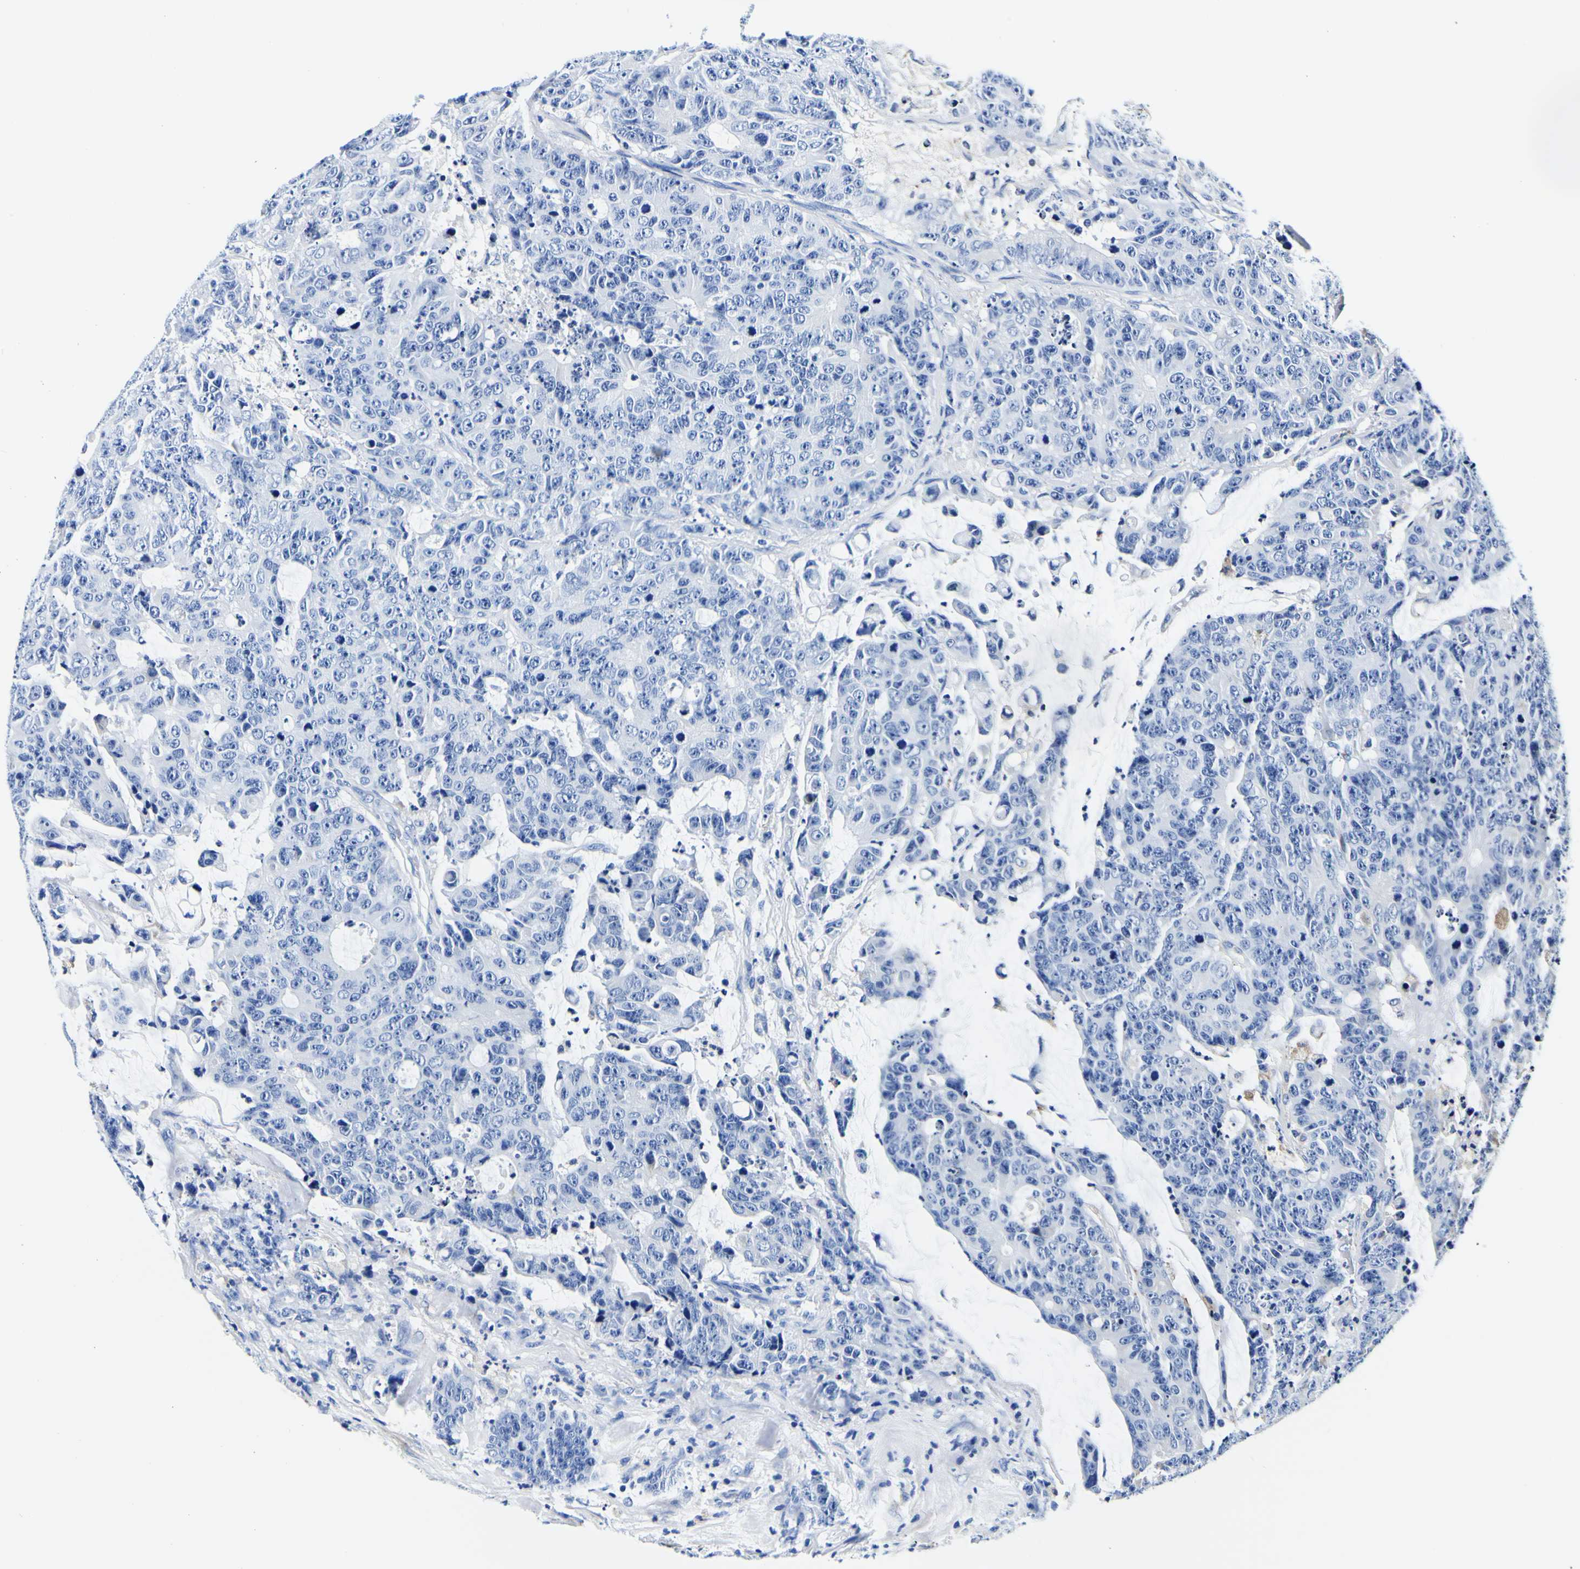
{"staining": {"intensity": "negative", "quantity": "none", "location": "none"}, "tissue": "colorectal cancer", "cell_type": "Tumor cells", "image_type": "cancer", "snomed": [{"axis": "morphology", "description": "Adenocarcinoma, NOS"}, {"axis": "topography", "description": "Colon"}], "caption": "This is an IHC histopathology image of adenocarcinoma (colorectal). There is no staining in tumor cells.", "gene": "P4HB", "patient": {"sex": "female", "age": 86}}